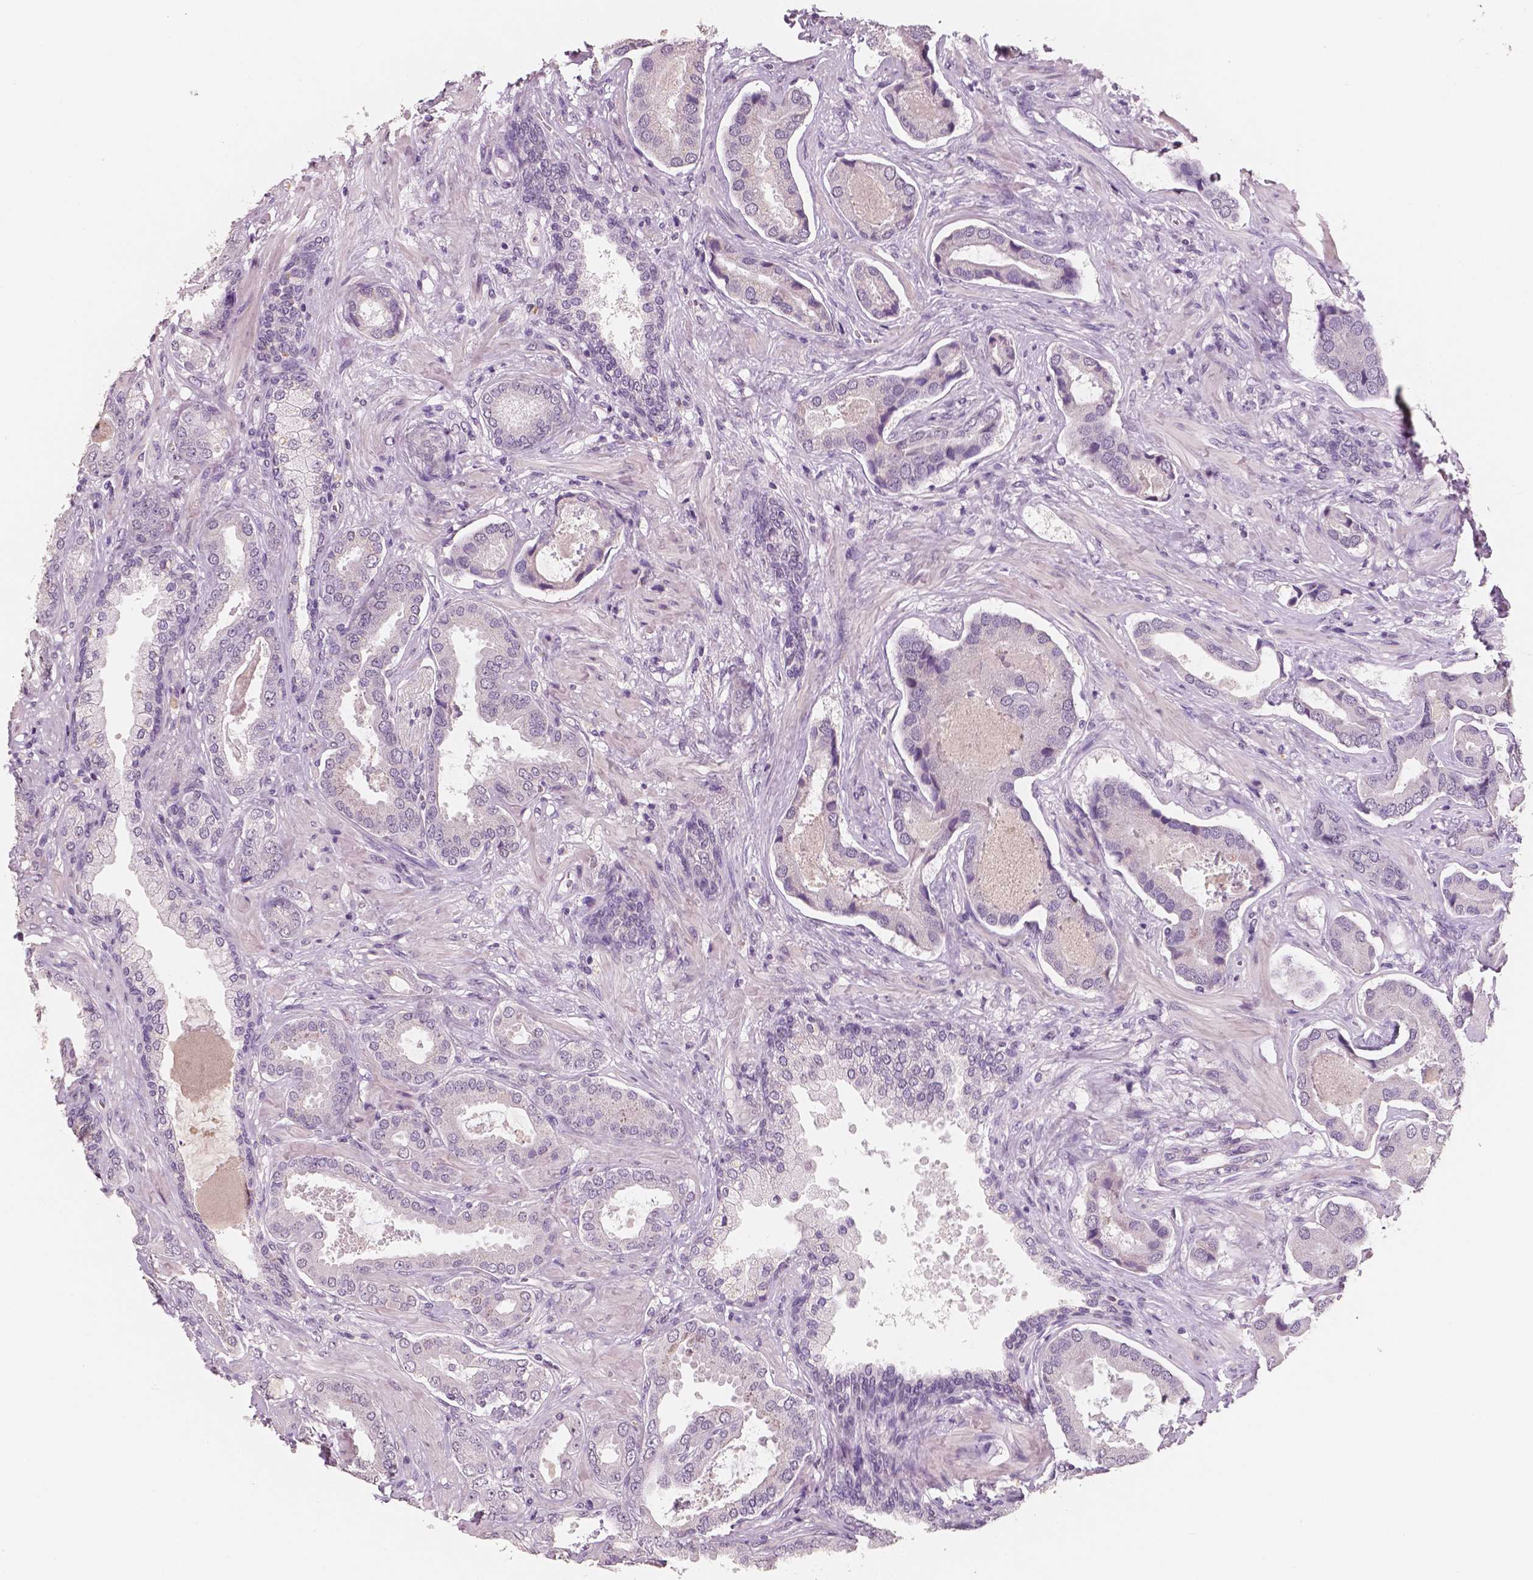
{"staining": {"intensity": "negative", "quantity": "none", "location": "none"}, "tissue": "prostate cancer", "cell_type": "Tumor cells", "image_type": "cancer", "snomed": [{"axis": "morphology", "description": "Adenocarcinoma, NOS"}, {"axis": "topography", "description": "Prostate"}], "caption": "This image is of prostate cancer (adenocarcinoma) stained with immunohistochemistry to label a protein in brown with the nuclei are counter-stained blue. There is no positivity in tumor cells. (IHC, brightfield microscopy, high magnification).", "gene": "NECAB1", "patient": {"sex": "male", "age": 64}}